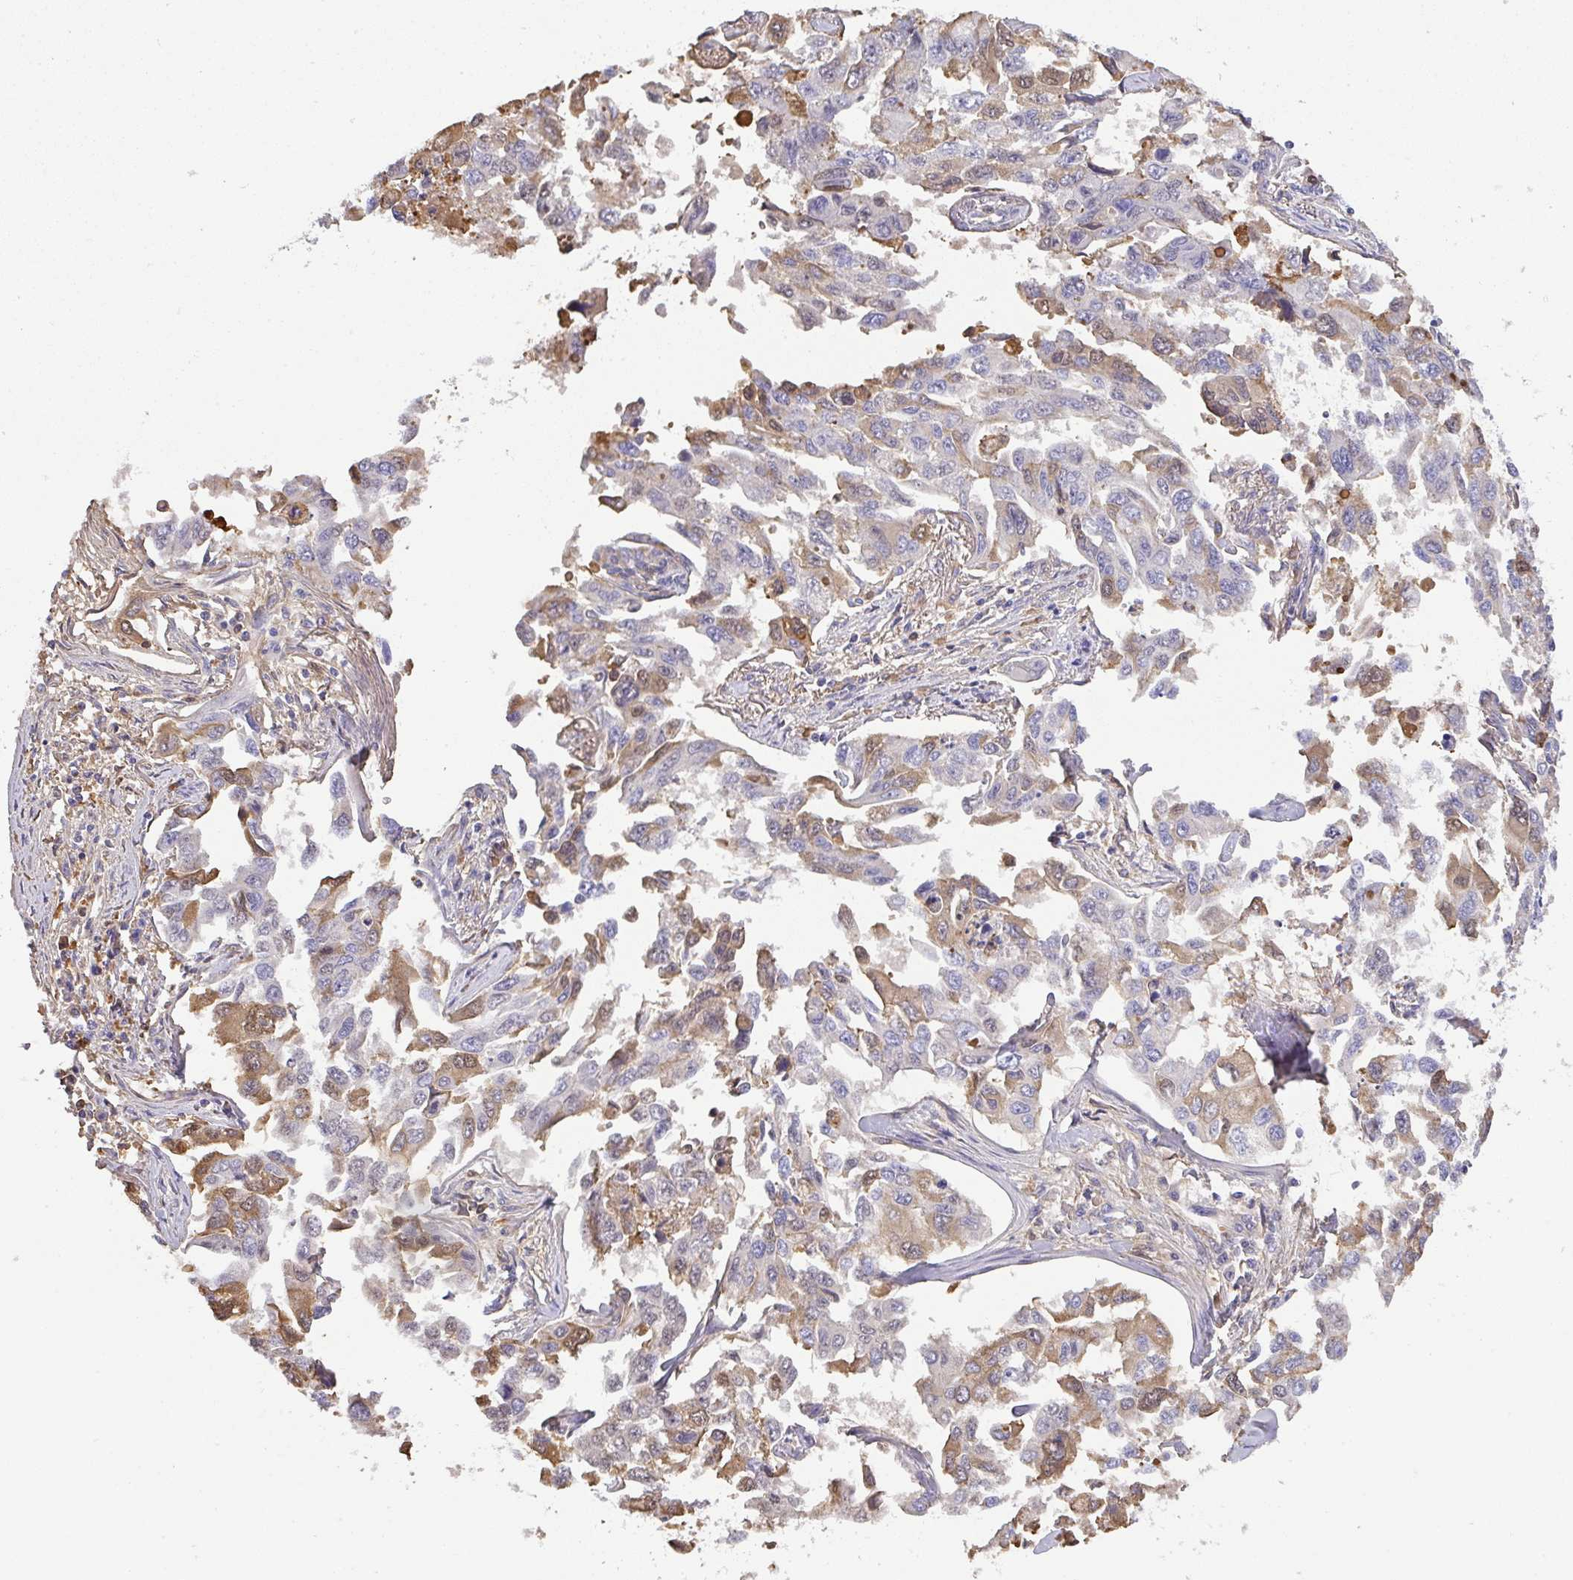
{"staining": {"intensity": "moderate", "quantity": "25%-75%", "location": "cytoplasmic/membranous"}, "tissue": "lung cancer", "cell_type": "Tumor cells", "image_type": "cancer", "snomed": [{"axis": "morphology", "description": "Adenocarcinoma, NOS"}, {"axis": "topography", "description": "Lung"}], "caption": "Lung adenocarcinoma tissue shows moderate cytoplasmic/membranous expression in about 25%-75% of tumor cells", "gene": "SMYD5", "patient": {"sex": "male", "age": 64}}